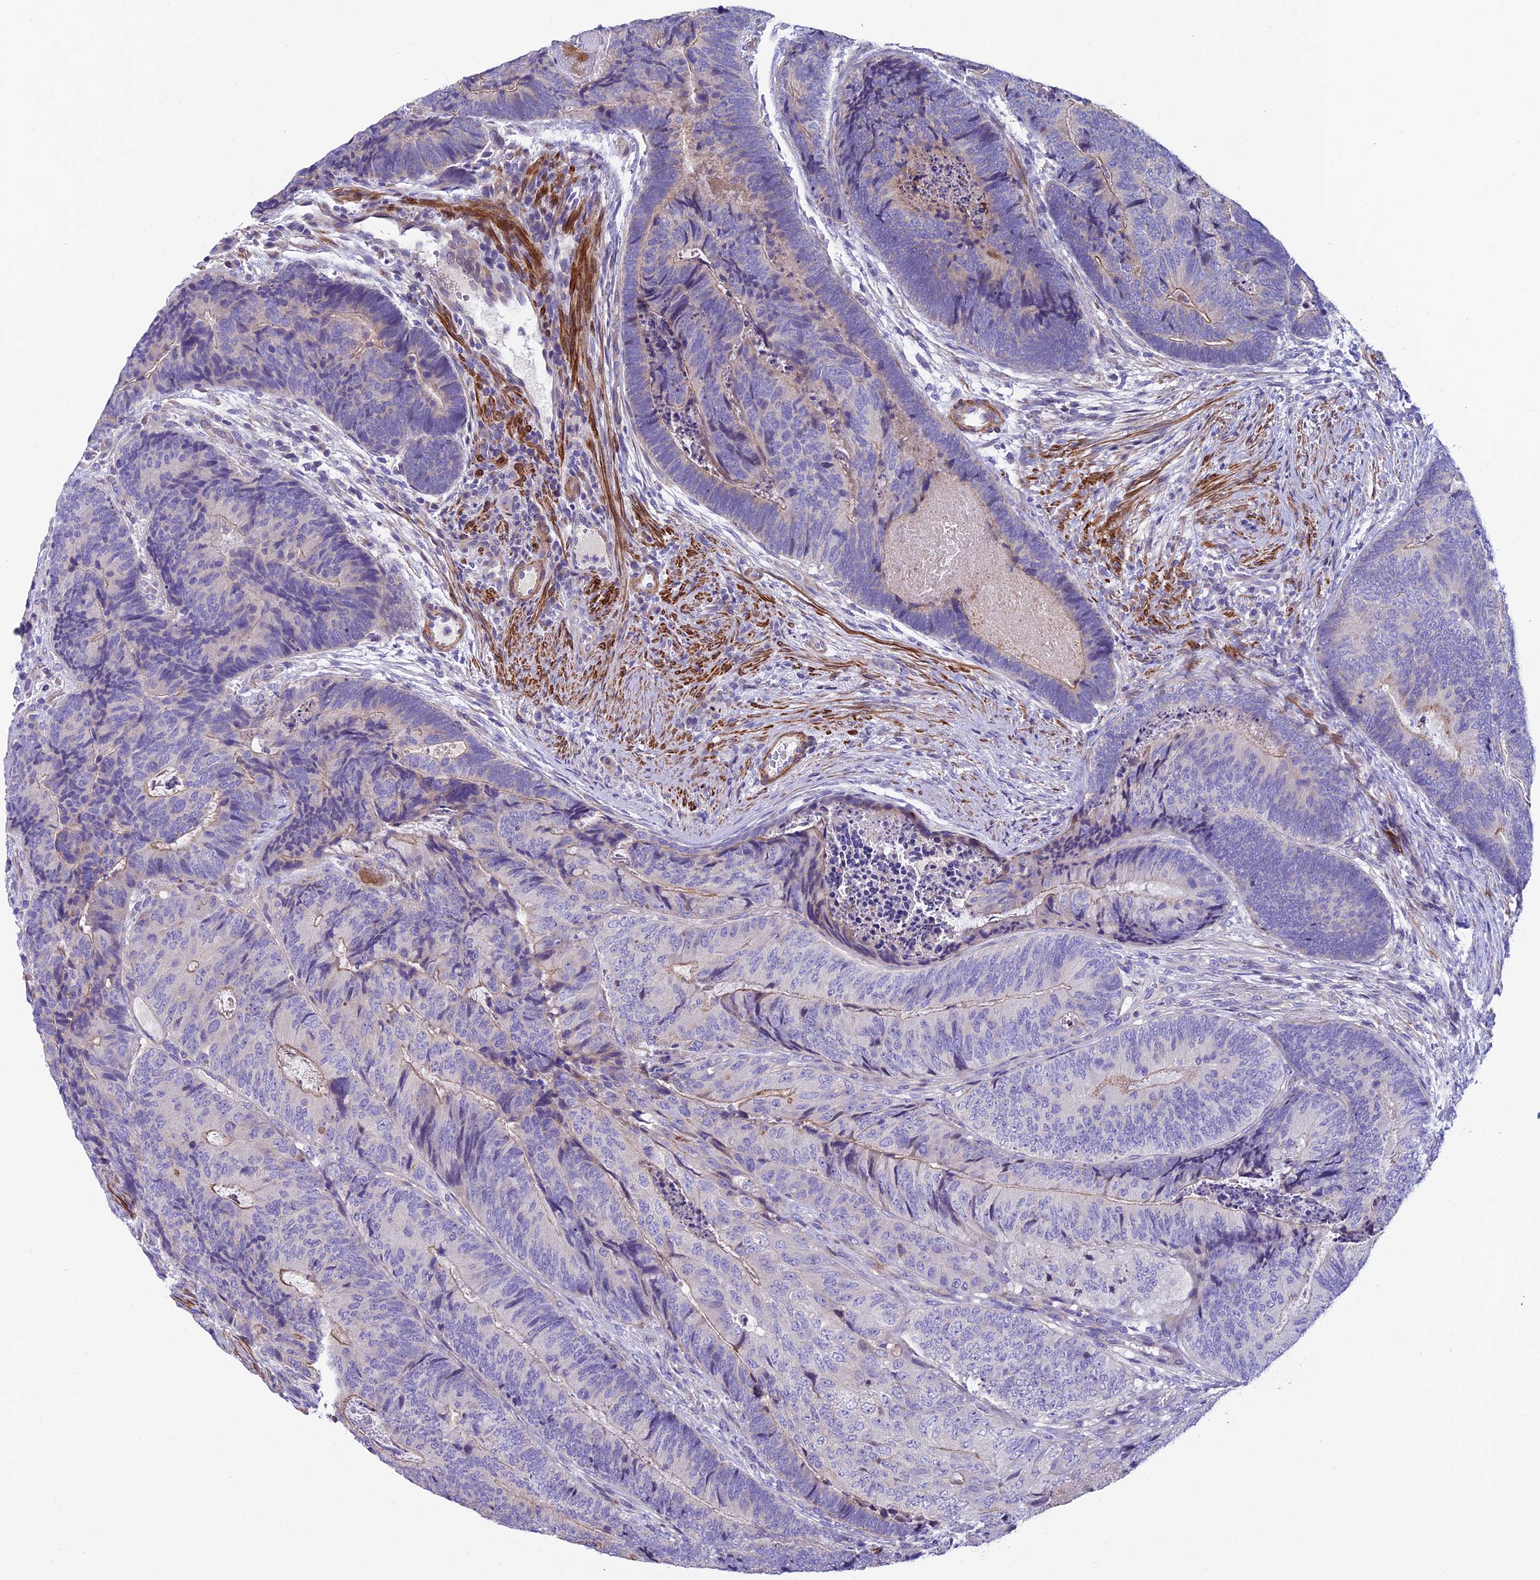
{"staining": {"intensity": "weak", "quantity": "<25%", "location": "cytoplasmic/membranous"}, "tissue": "colorectal cancer", "cell_type": "Tumor cells", "image_type": "cancer", "snomed": [{"axis": "morphology", "description": "Adenocarcinoma, NOS"}, {"axis": "topography", "description": "Colon"}], "caption": "Colorectal adenocarcinoma stained for a protein using IHC exhibits no expression tumor cells.", "gene": "FAM178B", "patient": {"sex": "female", "age": 67}}